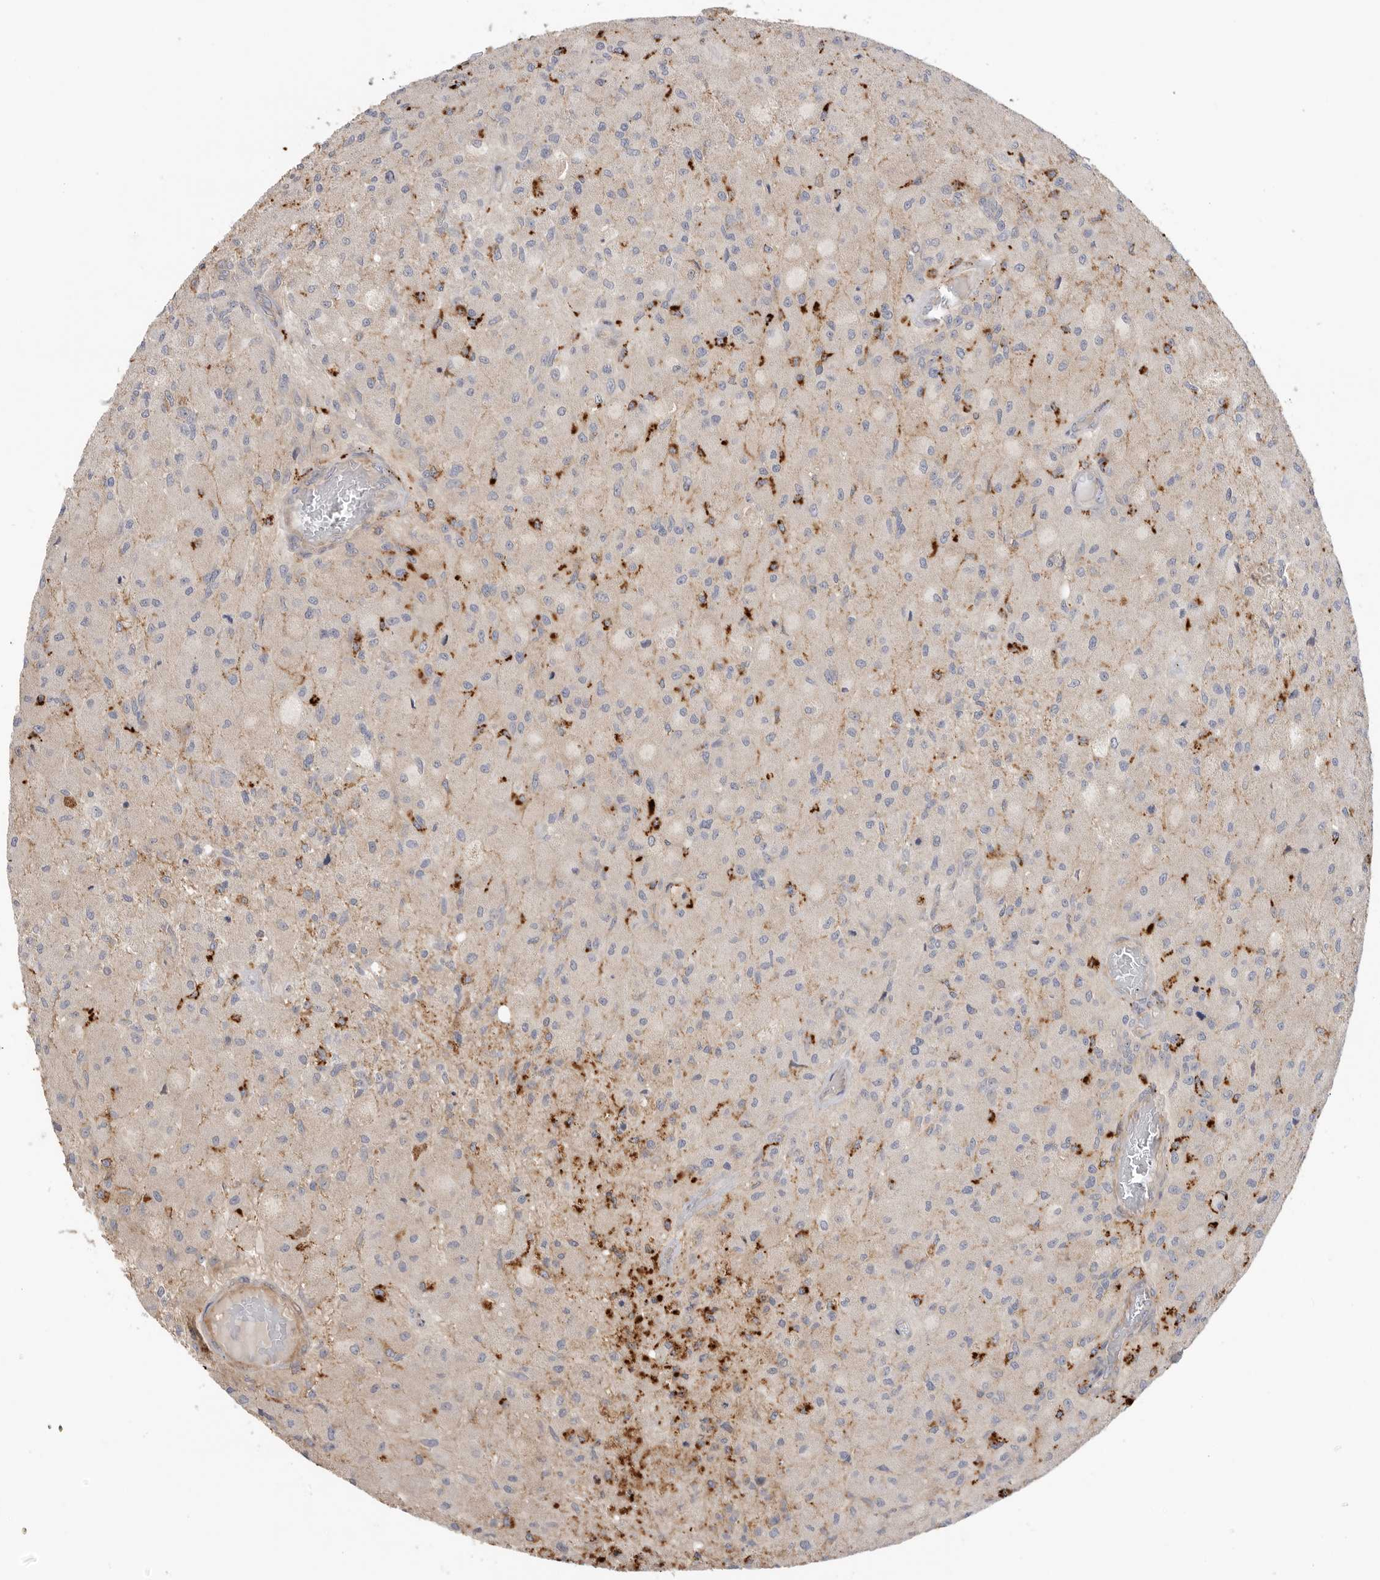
{"staining": {"intensity": "negative", "quantity": "none", "location": "none"}, "tissue": "glioma", "cell_type": "Tumor cells", "image_type": "cancer", "snomed": [{"axis": "morphology", "description": "Normal tissue, NOS"}, {"axis": "morphology", "description": "Glioma, malignant, High grade"}, {"axis": "topography", "description": "Cerebral cortex"}], "caption": "This is a image of immunohistochemistry (IHC) staining of glioma, which shows no positivity in tumor cells.", "gene": "GNE", "patient": {"sex": "male", "age": 77}}